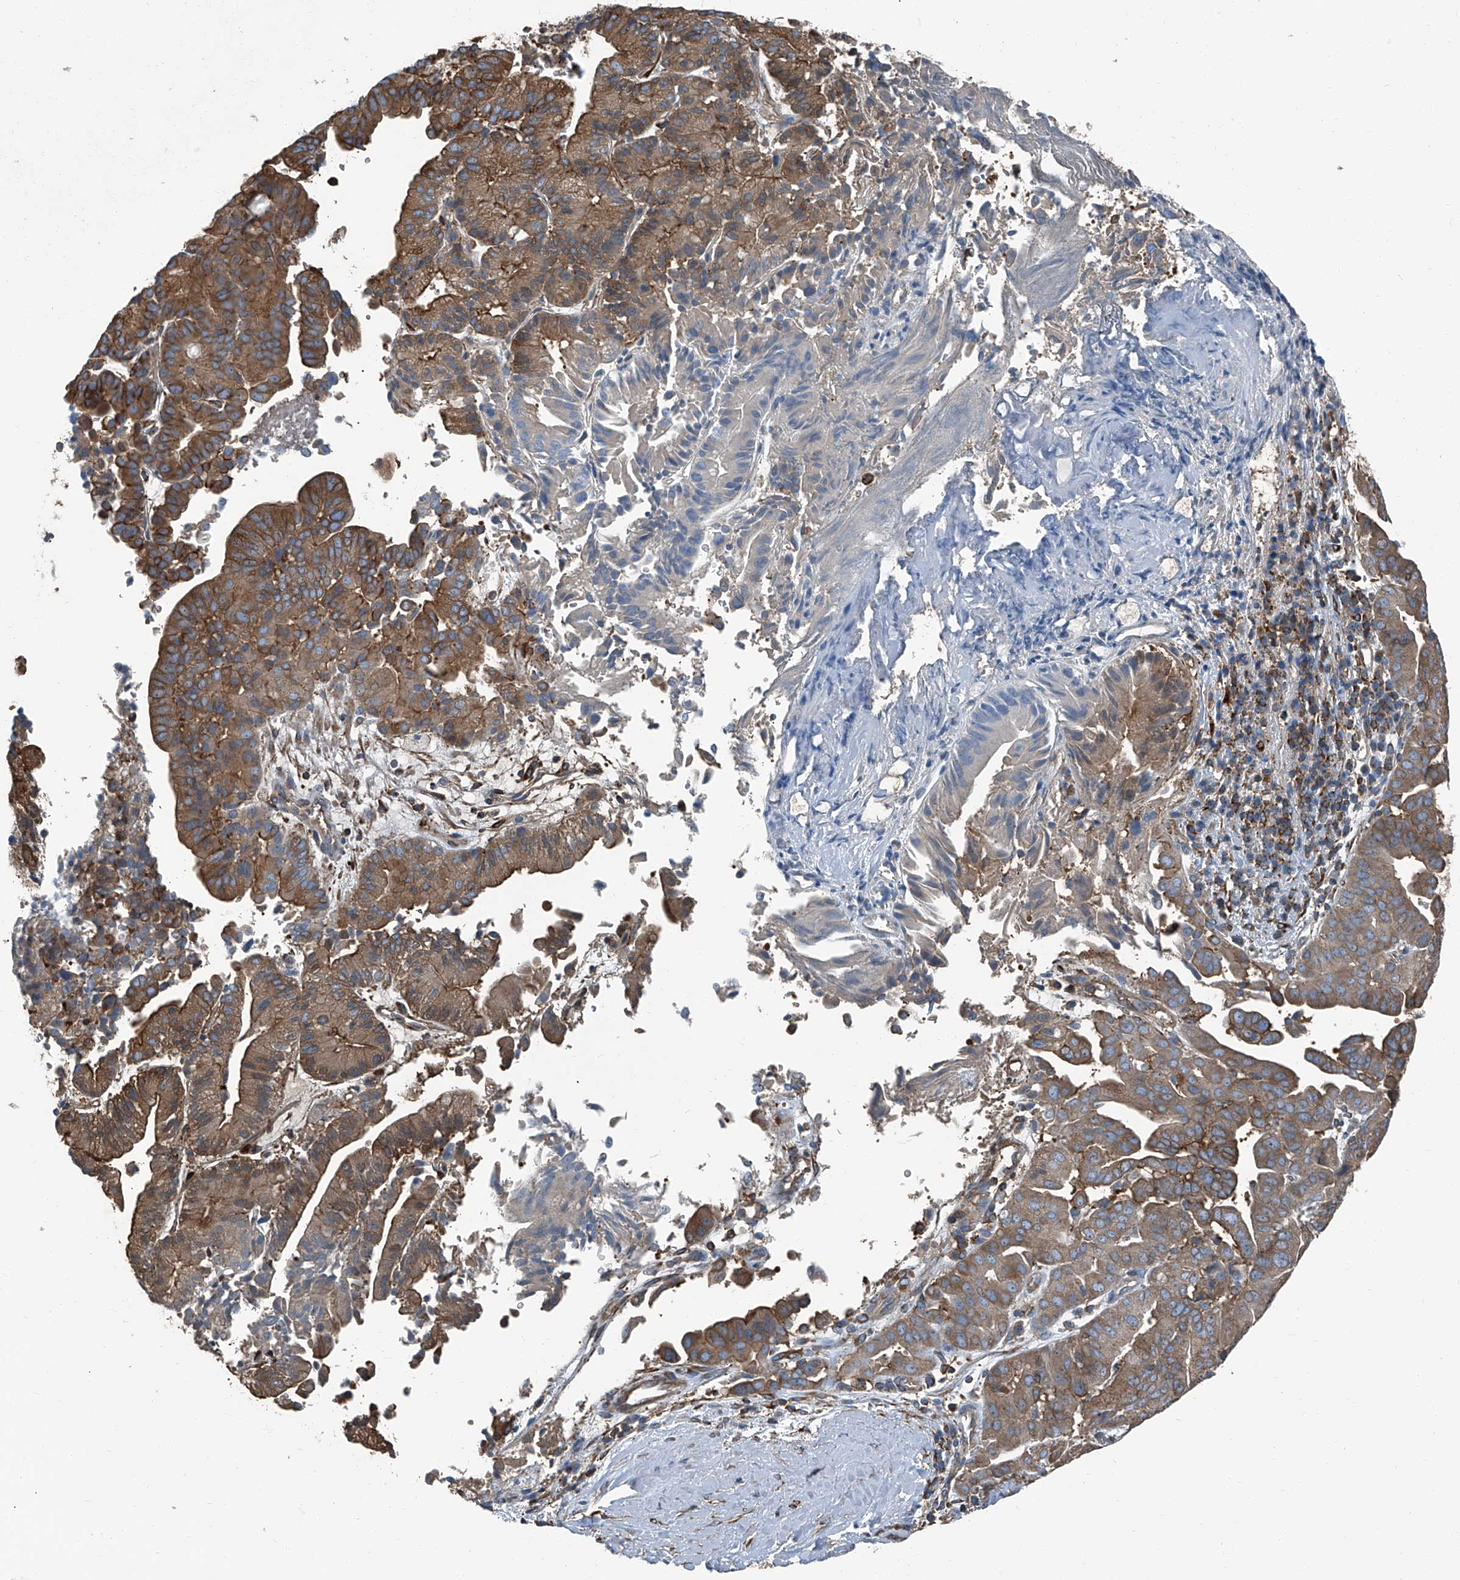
{"staining": {"intensity": "moderate", "quantity": ">75%", "location": "cytoplasmic/membranous"}, "tissue": "liver cancer", "cell_type": "Tumor cells", "image_type": "cancer", "snomed": [{"axis": "morphology", "description": "Cholangiocarcinoma"}, {"axis": "topography", "description": "Liver"}], "caption": "A medium amount of moderate cytoplasmic/membranous positivity is seen in approximately >75% of tumor cells in liver cancer (cholangiocarcinoma) tissue.", "gene": "SEPTIN7", "patient": {"sex": "female", "age": 75}}